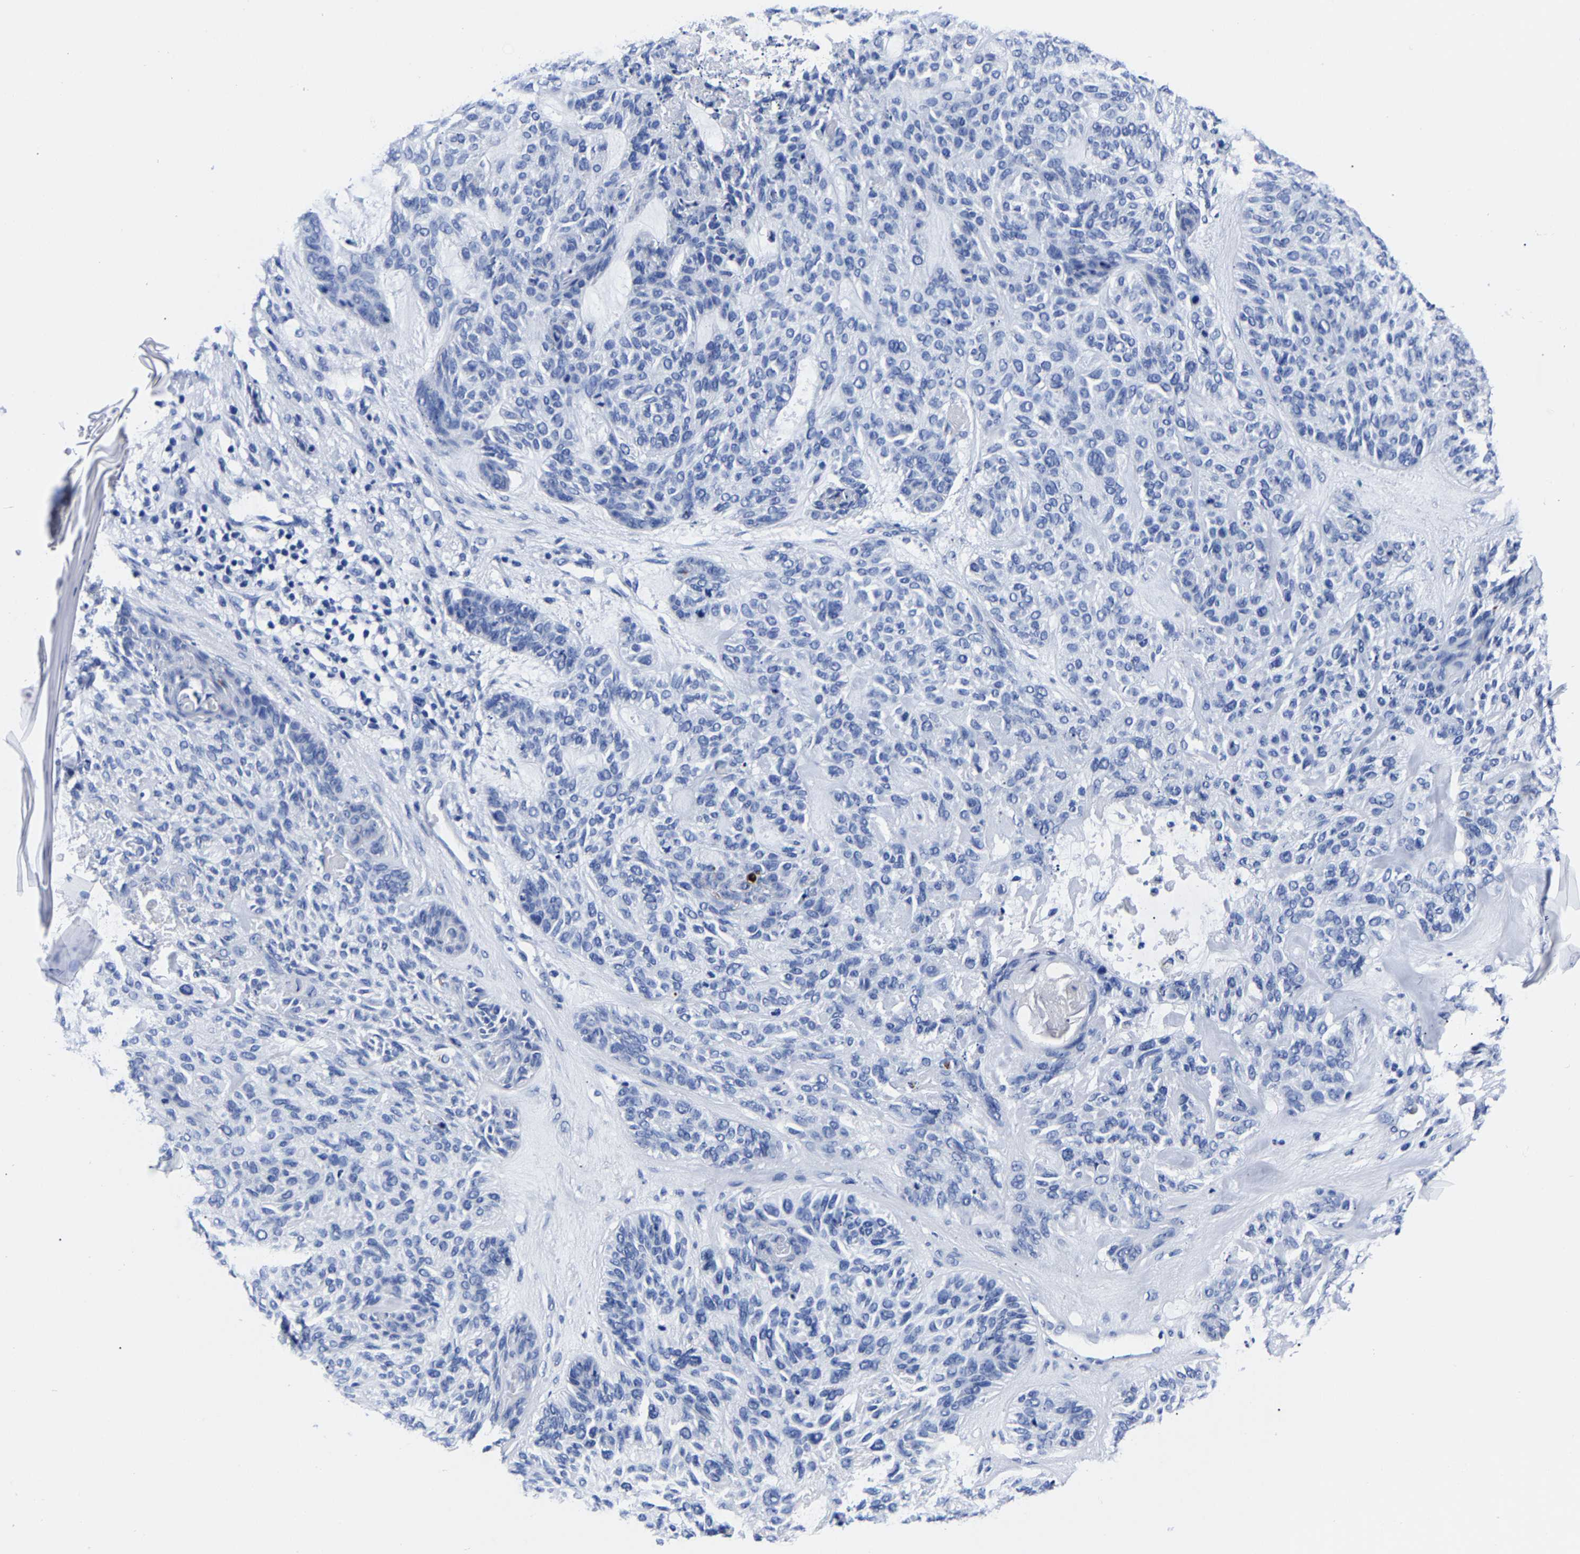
{"staining": {"intensity": "negative", "quantity": "none", "location": "none"}, "tissue": "skin cancer", "cell_type": "Tumor cells", "image_type": "cancer", "snomed": [{"axis": "morphology", "description": "Basal cell carcinoma"}, {"axis": "topography", "description": "Skin"}], "caption": "This is an IHC image of skin basal cell carcinoma. There is no positivity in tumor cells.", "gene": "CPA2", "patient": {"sex": "male", "age": 55}}